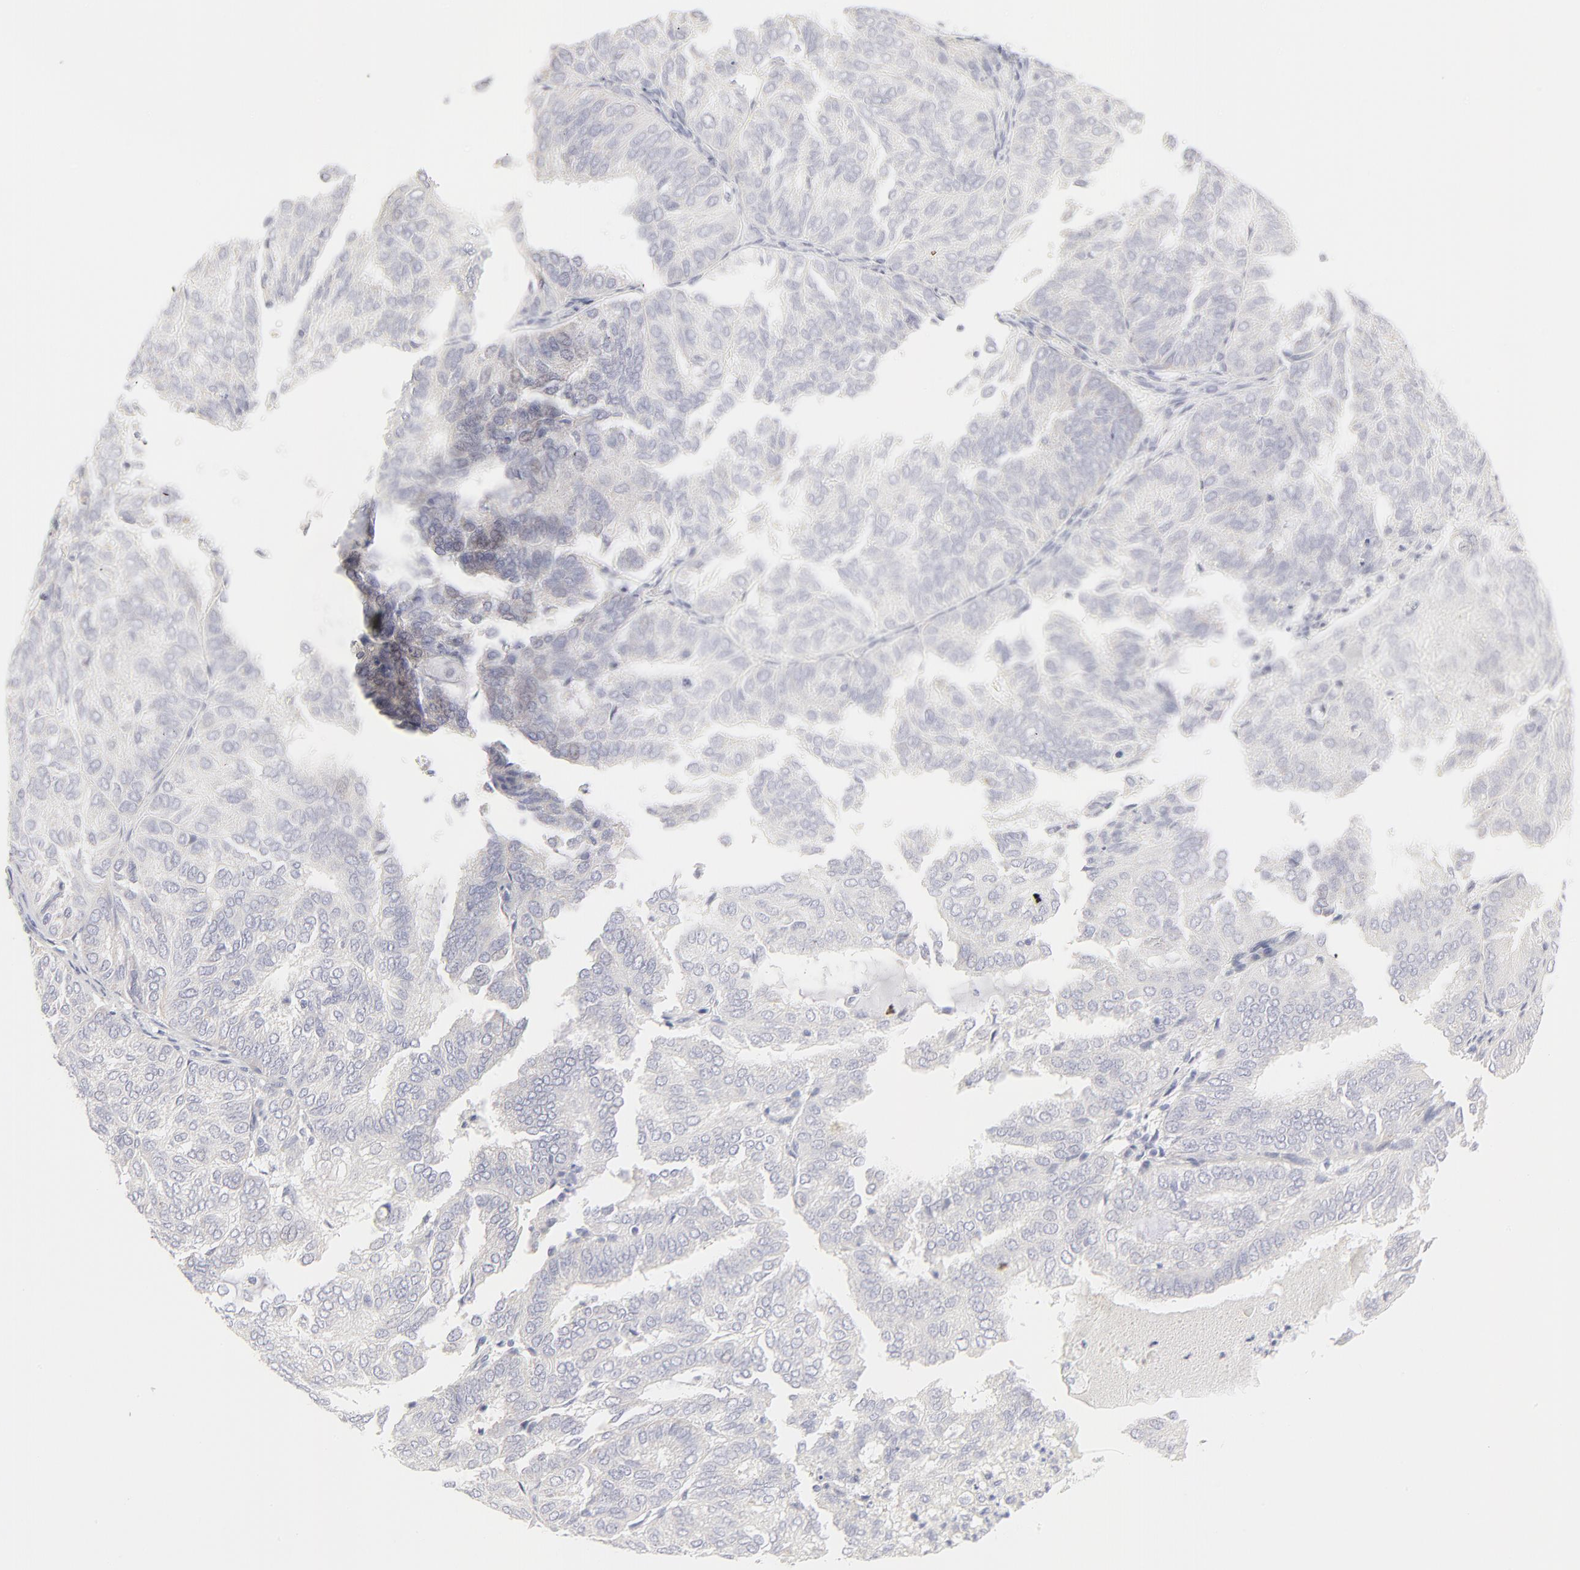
{"staining": {"intensity": "negative", "quantity": "none", "location": "none"}, "tissue": "endometrial cancer", "cell_type": "Tumor cells", "image_type": "cancer", "snomed": [{"axis": "morphology", "description": "Adenocarcinoma, NOS"}, {"axis": "topography", "description": "Endometrium"}], "caption": "IHC micrograph of human adenocarcinoma (endometrial) stained for a protein (brown), which displays no expression in tumor cells. (Brightfield microscopy of DAB (3,3'-diaminobenzidine) immunohistochemistry at high magnification).", "gene": "NPNT", "patient": {"sex": "female", "age": 59}}